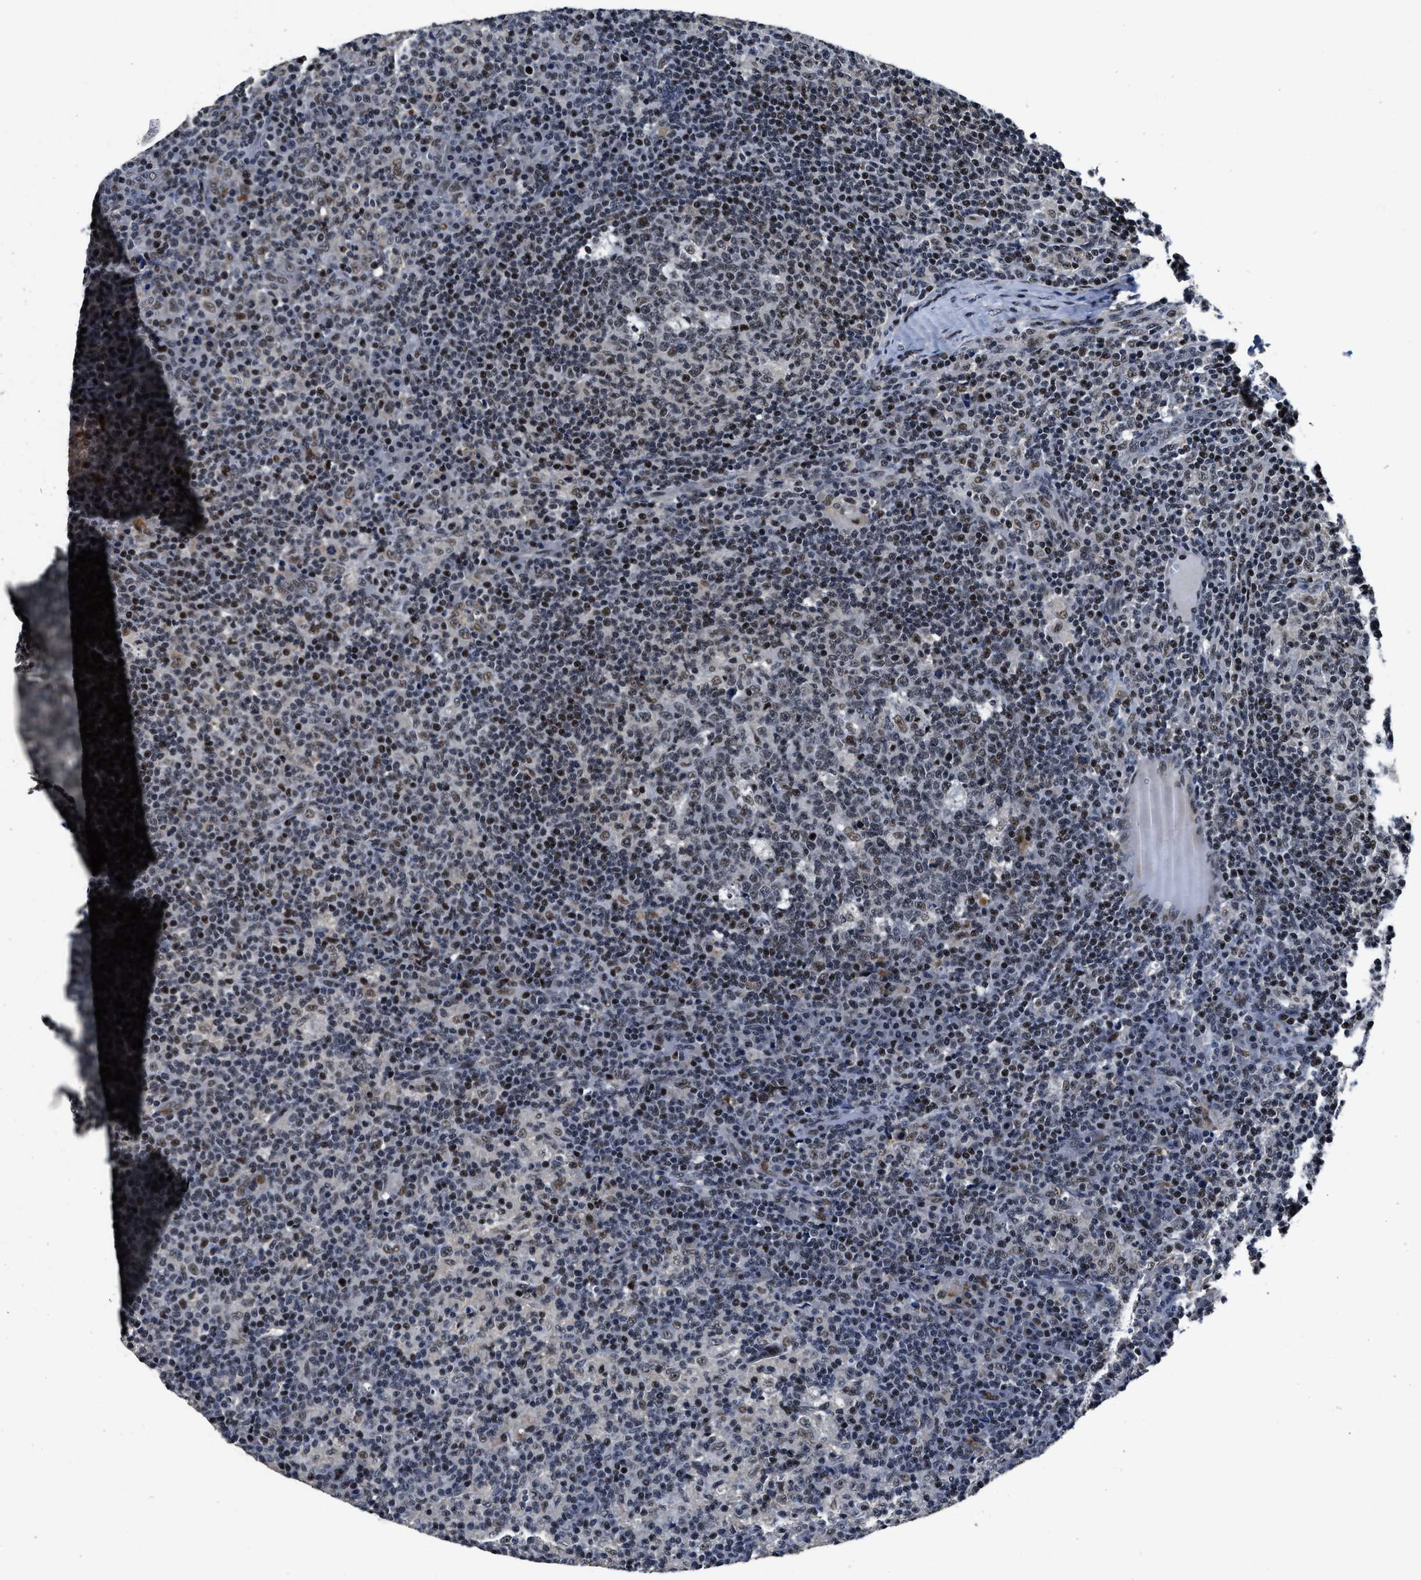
{"staining": {"intensity": "moderate", "quantity": "25%-75%", "location": "nuclear"}, "tissue": "lymph node", "cell_type": "Germinal center cells", "image_type": "normal", "snomed": [{"axis": "morphology", "description": "Normal tissue, NOS"}, {"axis": "morphology", "description": "Inflammation, NOS"}, {"axis": "topography", "description": "Lymph node"}], "caption": "This is an image of immunohistochemistry (IHC) staining of normal lymph node, which shows moderate expression in the nuclear of germinal center cells.", "gene": "ZNF233", "patient": {"sex": "male", "age": 55}}